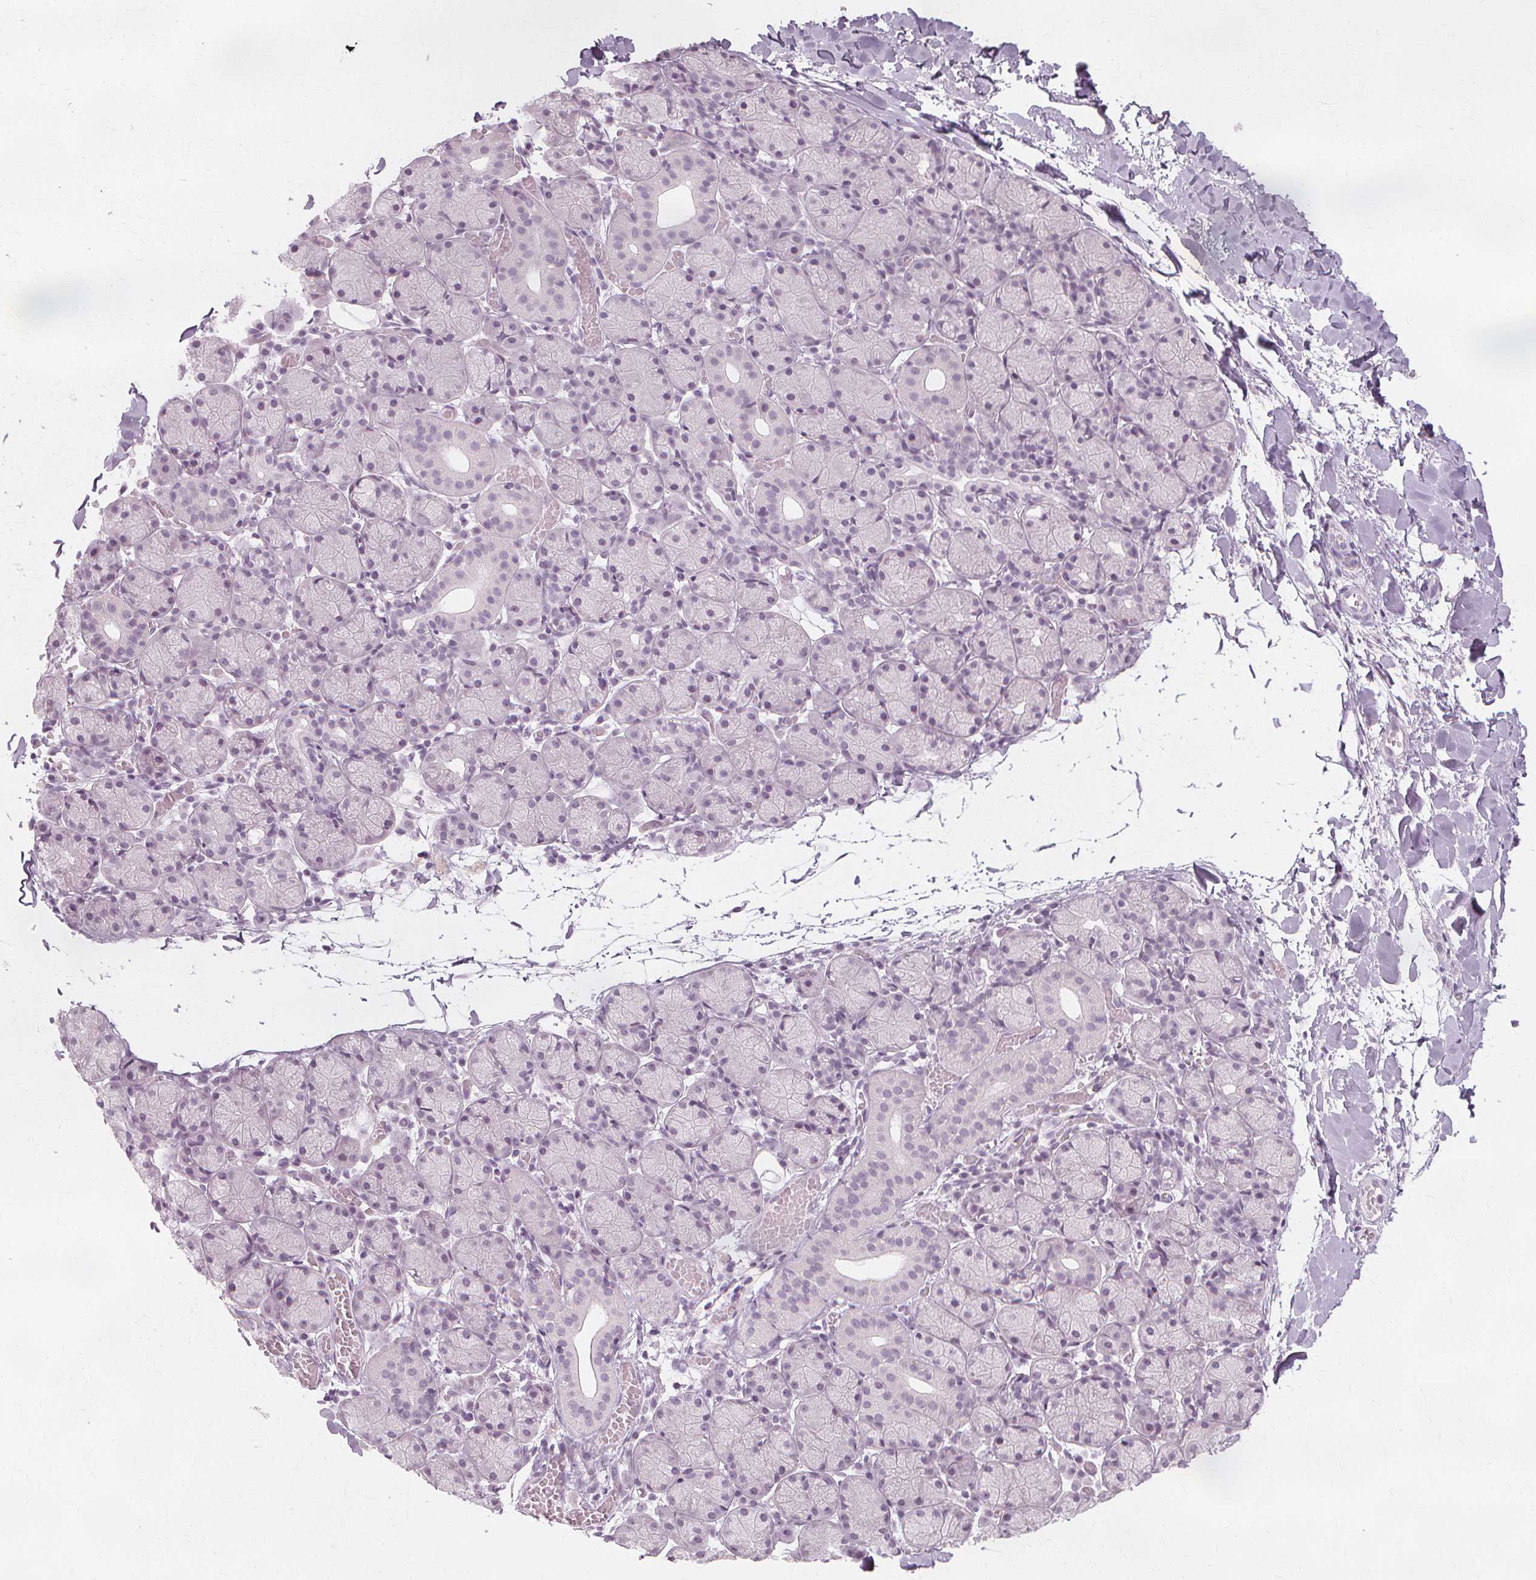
{"staining": {"intensity": "negative", "quantity": "none", "location": "none"}, "tissue": "salivary gland", "cell_type": "Glandular cells", "image_type": "normal", "snomed": [{"axis": "morphology", "description": "Normal tissue, NOS"}, {"axis": "topography", "description": "Salivary gland"}], "caption": "IHC of benign human salivary gland exhibits no expression in glandular cells.", "gene": "NXPE1", "patient": {"sex": "female", "age": 24}}